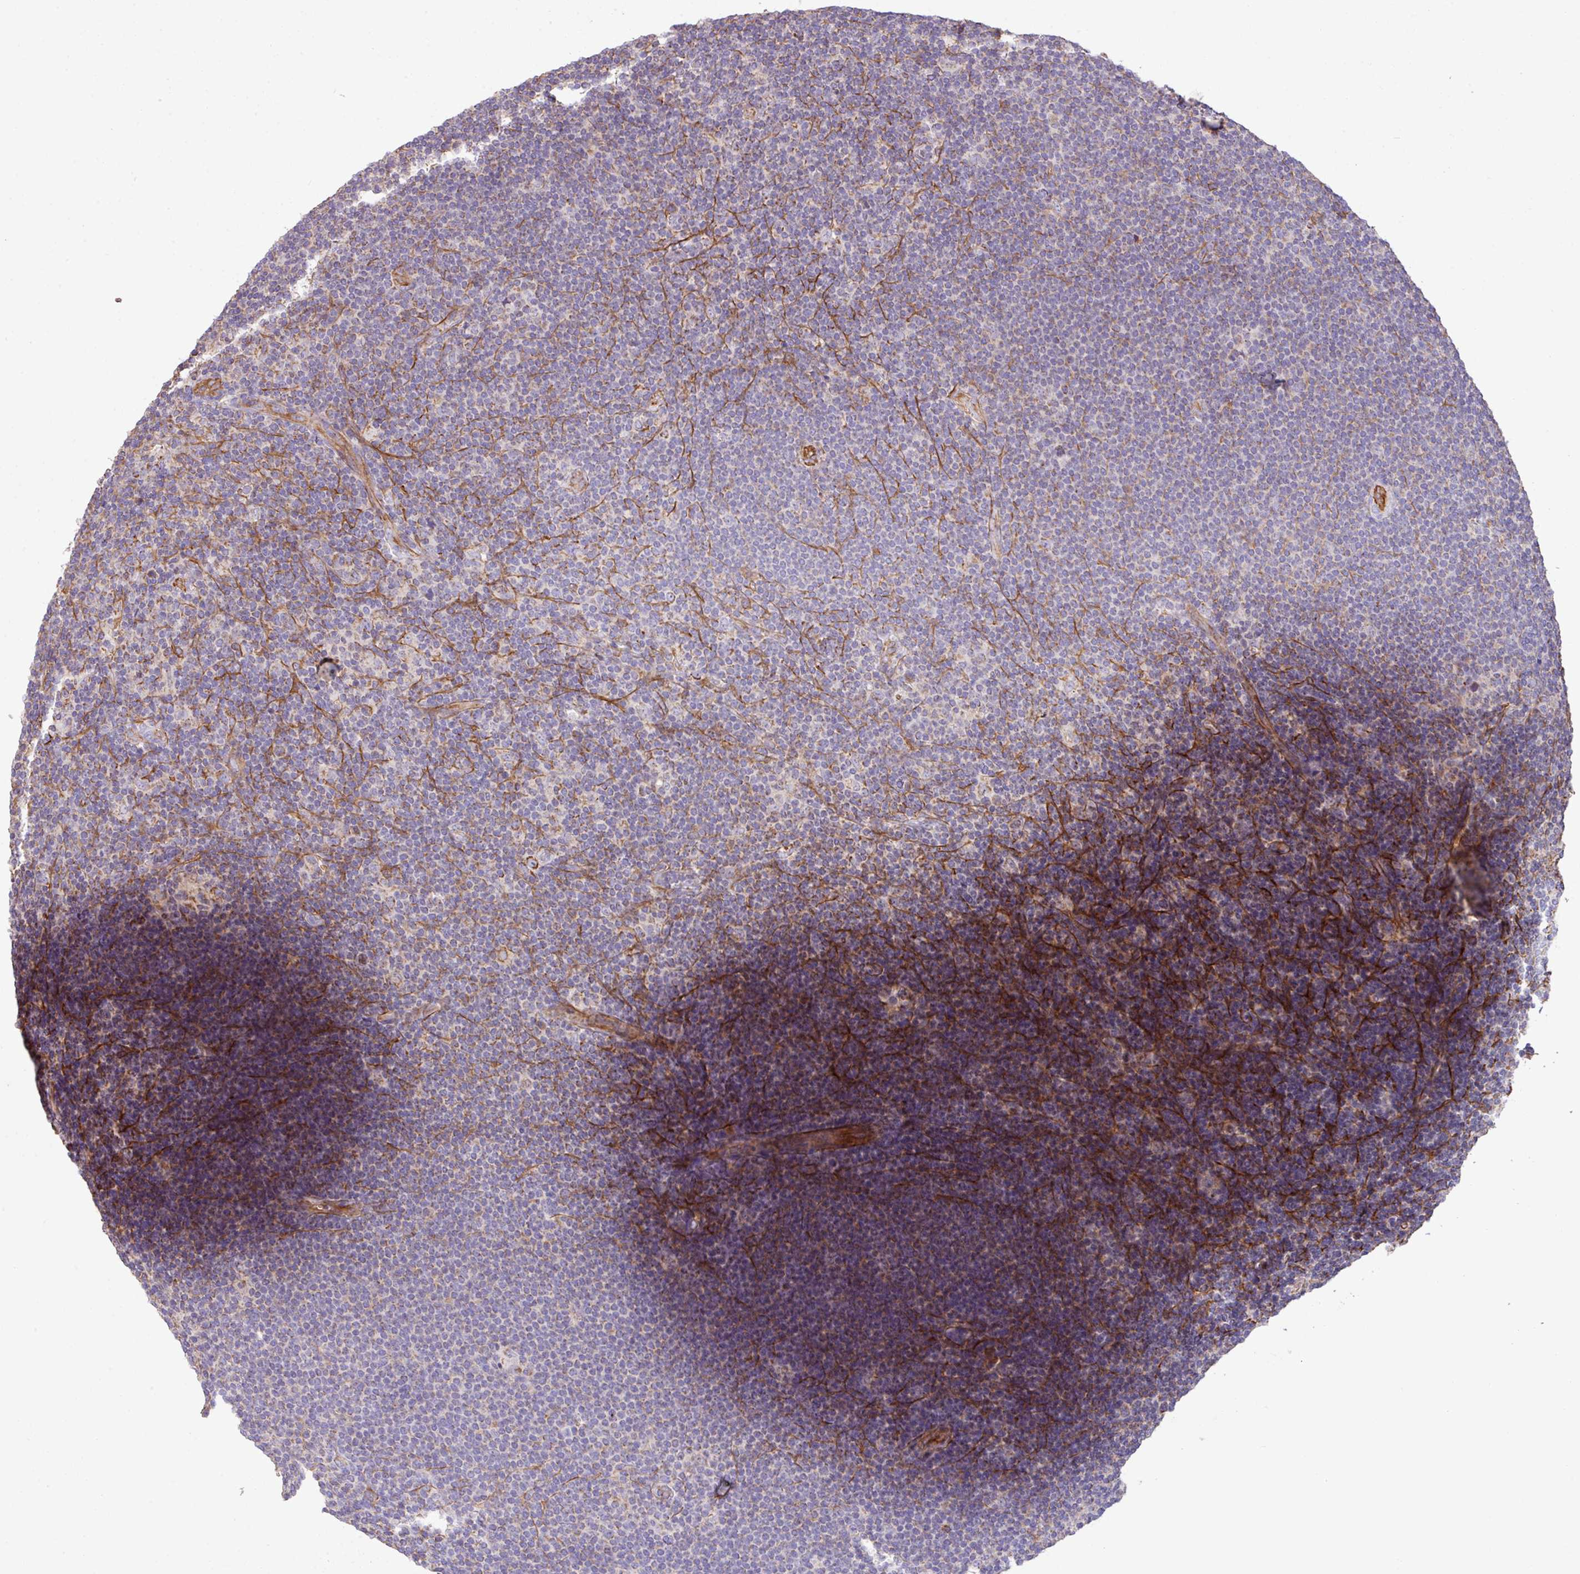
{"staining": {"intensity": "negative", "quantity": "none", "location": "none"}, "tissue": "lymphoma", "cell_type": "Tumor cells", "image_type": "cancer", "snomed": [{"axis": "morphology", "description": "Hodgkin's disease, NOS"}, {"axis": "topography", "description": "Lymph node"}], "caption": "Protein analysis of Hodgkin's disease demonstrates no significant positivity in tumor cells.", "gene": "LRRC53", "patient": {"sex": "female", "age": 57}}